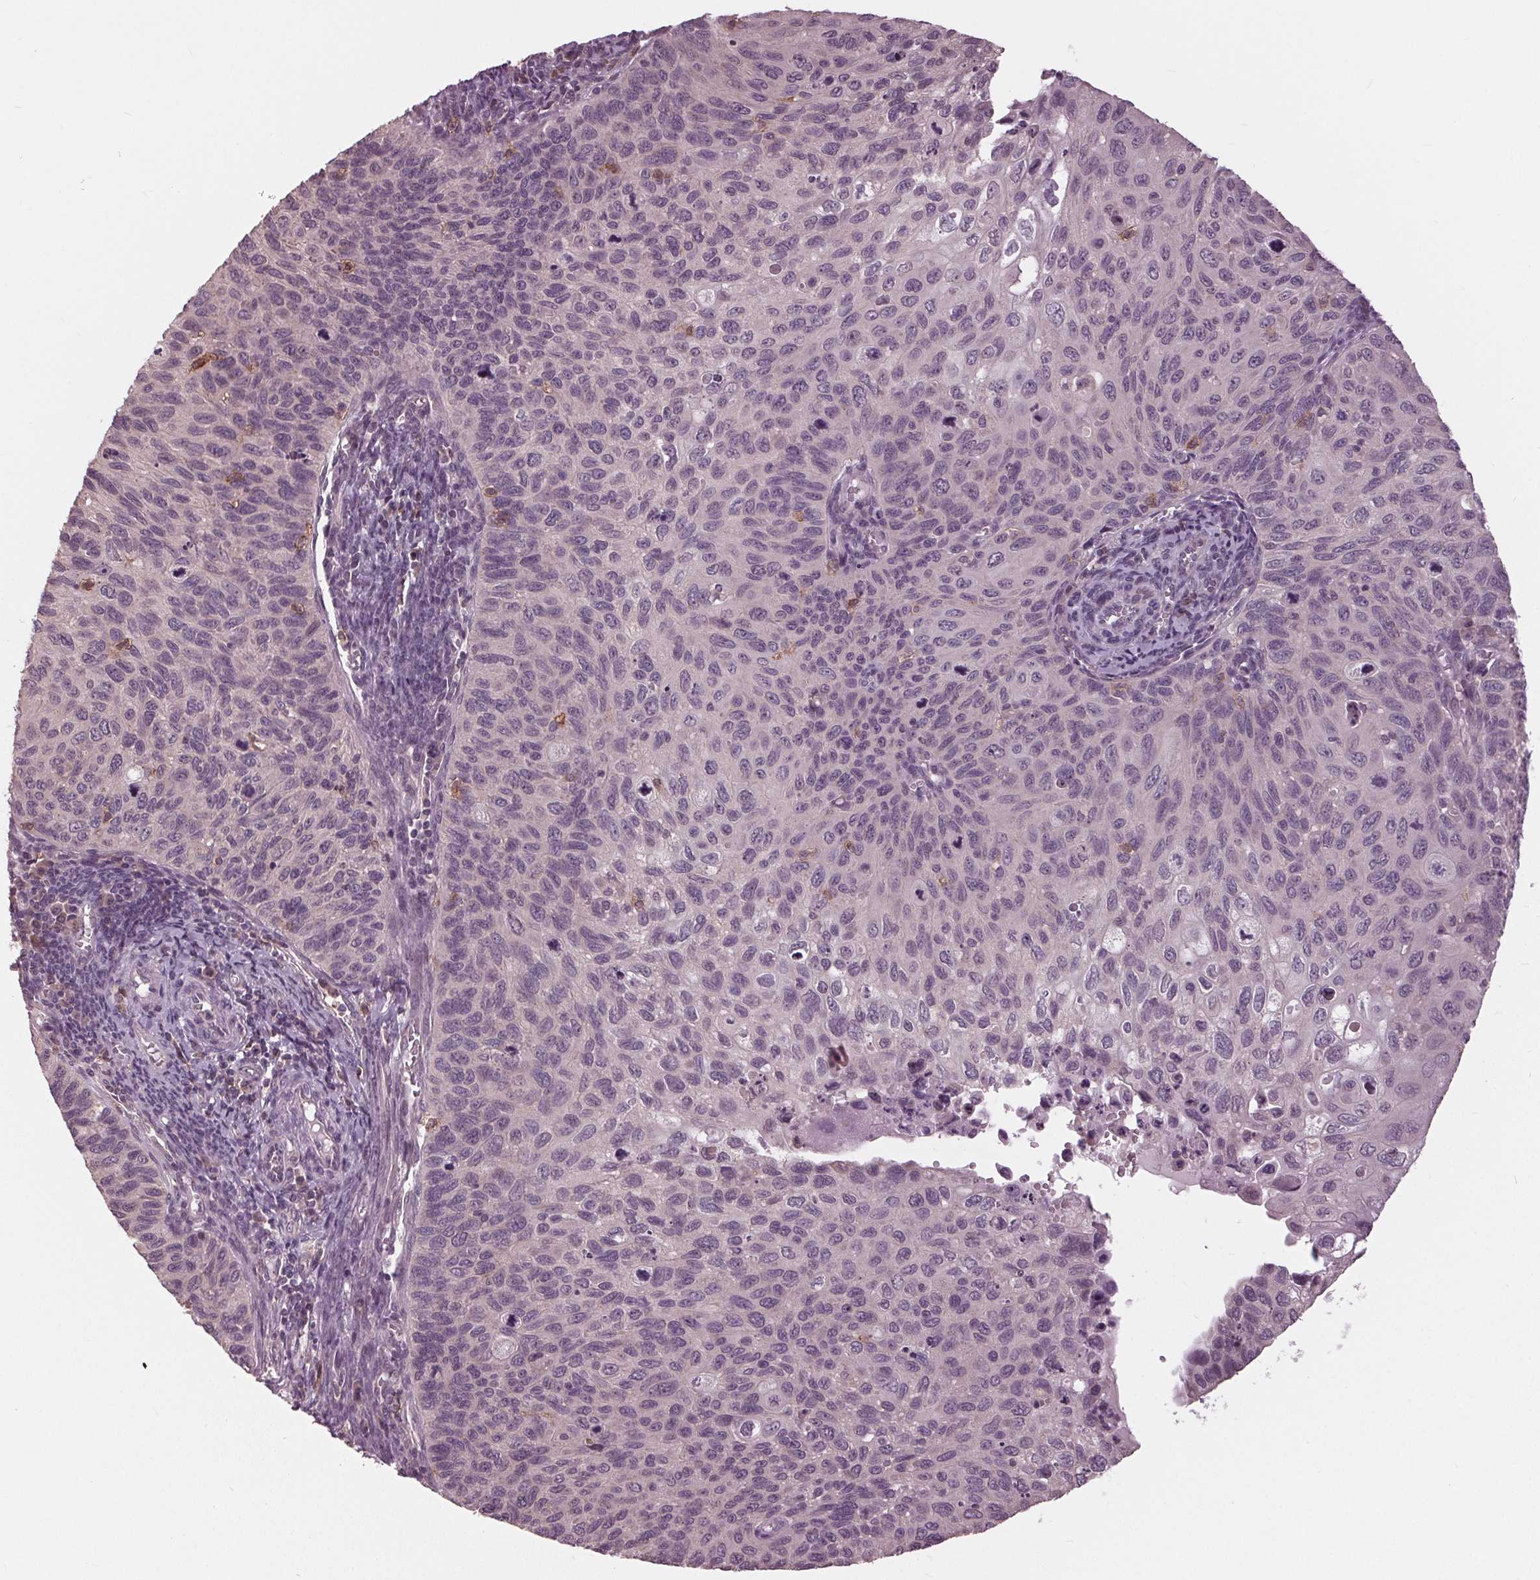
{"staining": {"intensity": "negative", "quantity": "none", "location": "none"}, "tissue": "cervical cancer", "cell_type": "Tumor cells", "image_type": "cancer", "snomed": [{"axis": "morphology", "description": "Squamous cell carcinoma, NOS"}, {"axis": "topography", "description": "Cervix"}], "caption": "There is no significant positivity in tumor cells of cervical cancer (squamous cell carcinoma).", "gene": "SIGLEC6", "patient": {"sex": "female", "age": 70}}